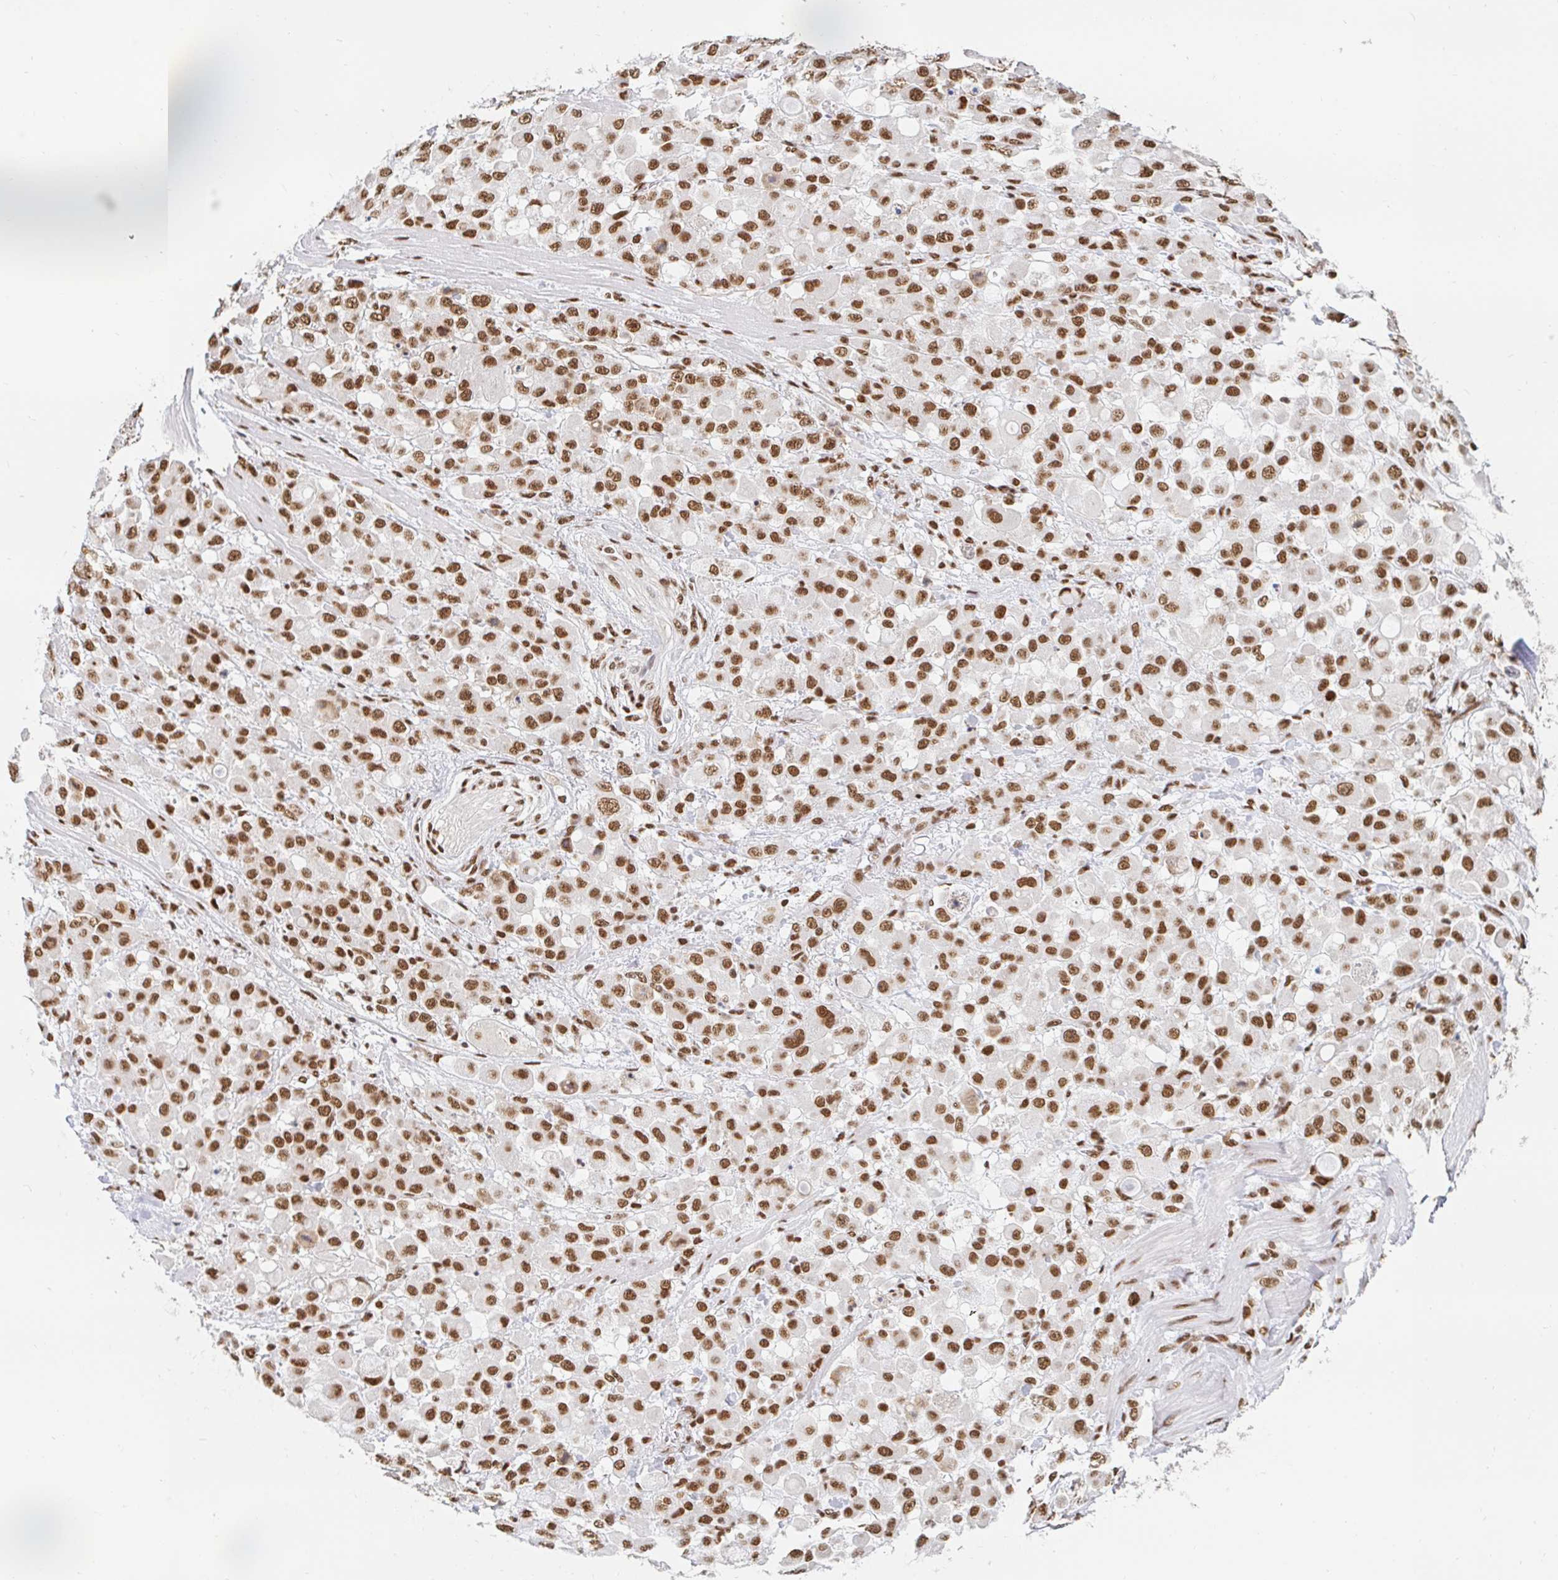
{"staining": {"intensity": "moderate", "quantity": ">75%", "location": "nuclear"}, "tissue": "stomach cancer", "cell_type": "Tumor cells", "image_type": "cancer", "snomed": [{"axis": "morphology", "description": "Adenocarcinoma, NOS"}, {"axis": "topography", "description": "Stomach"}], "caption": "Immunohistochemistry (IHC) micrograph of neoplastic tissue: stomach cancer stained using IHC reveals medium levels of moderate protein expression localized specifically in the nuclear of tumor cells, appearing as a nuclear brown color.", "gene": "RBMX", "patient": {"sex": "female", "age": 76}}